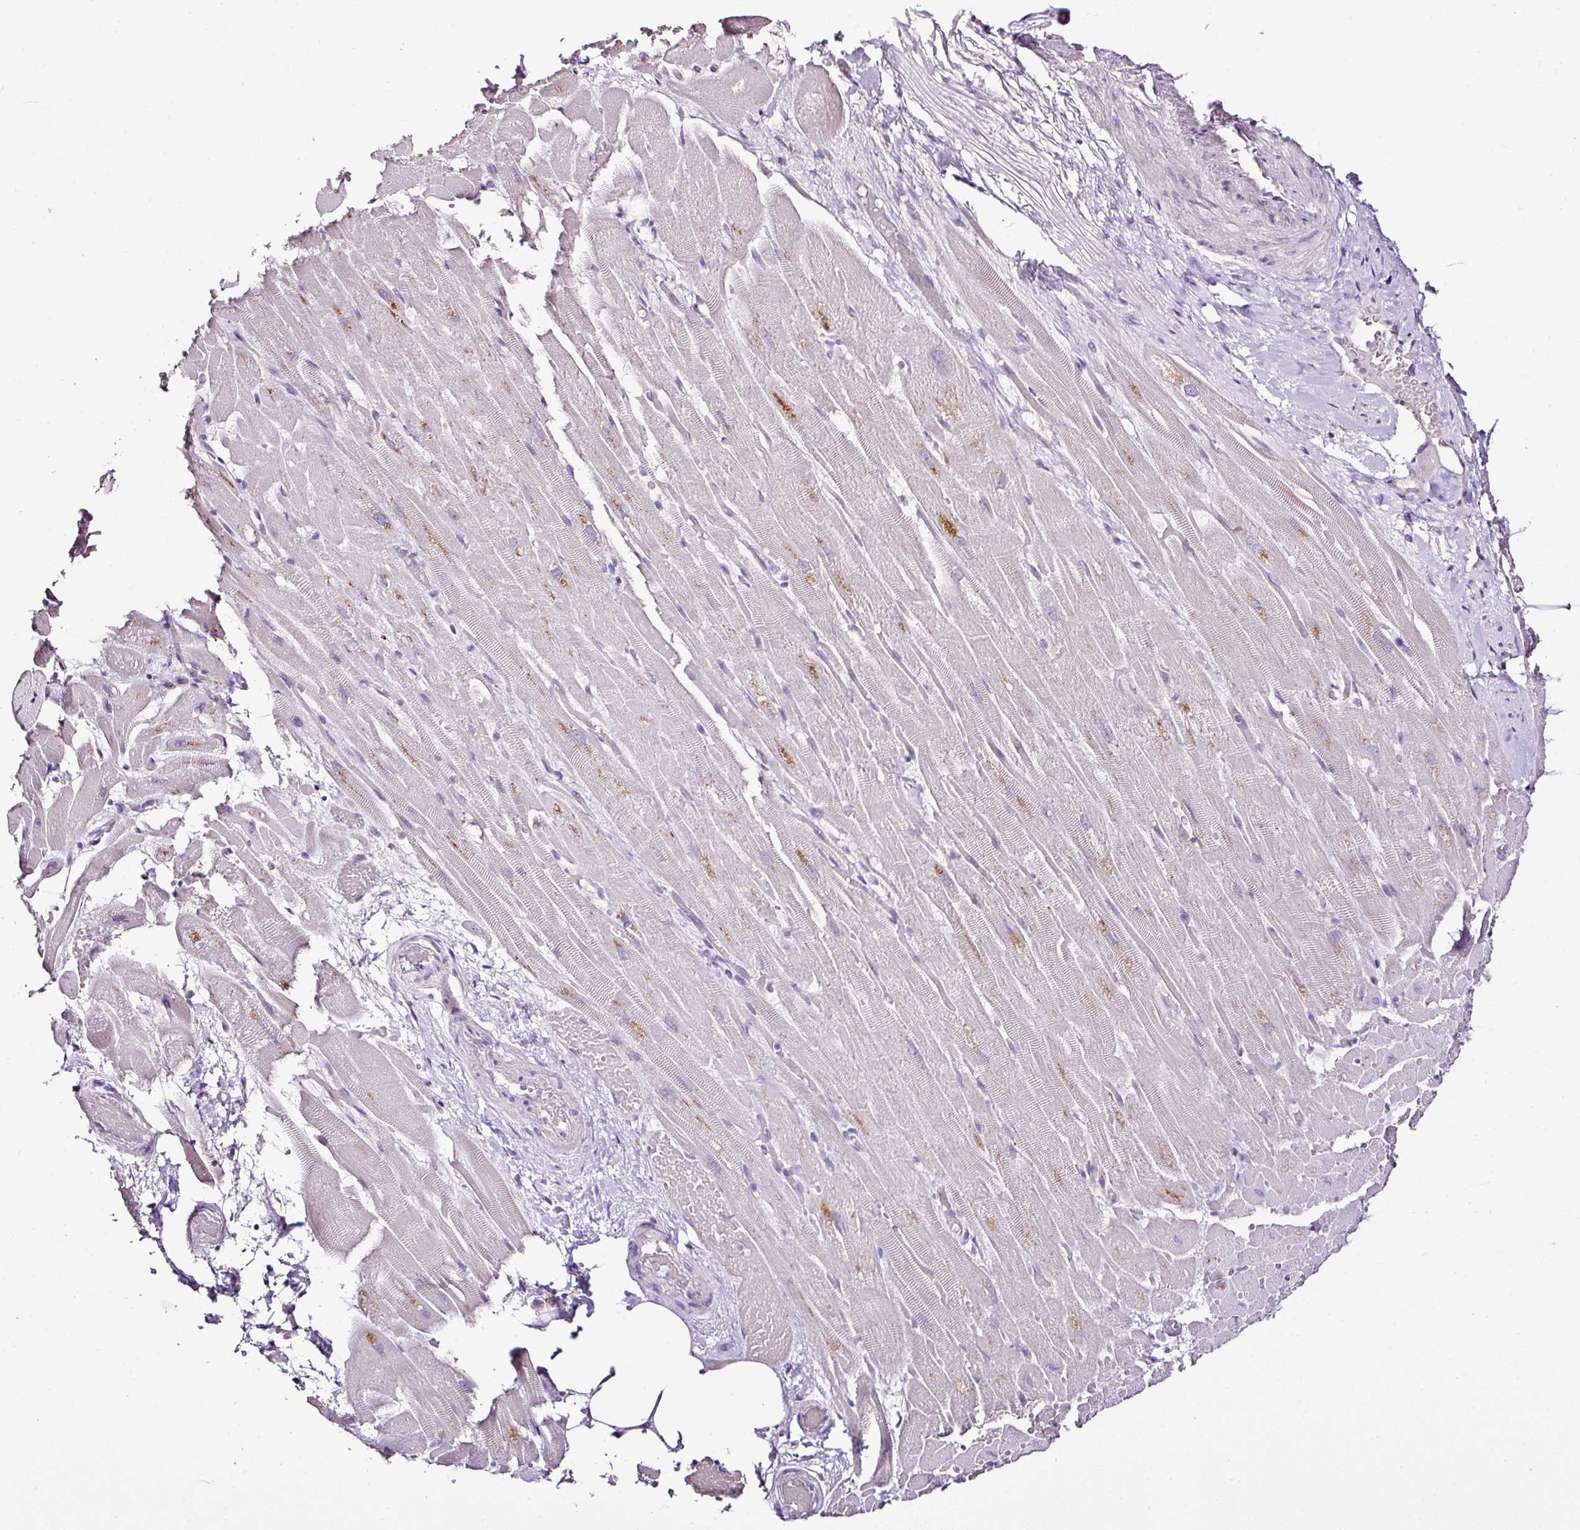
{"staining": {"intensity": "negative", "quantity": "none", "location": "none"}, "tissue": "heart muscle", "cell_type": "Cardiomyocytes", "image_type": "normal", "snomed": [{"axis": "morphology", "description": "Normal tissue, NOS"}, {"axis": "topography", "description": "Heart"}], "caption": "This image is of unremarkable heart muscle stained with IHC to label a protein in brown with the nuclei are counter-stained blue. There is no expression in cardiomyocytes. Nuclei are stained in blue.", "gene": "ESR1", "patient": {"sex": "male", "age": 37}}